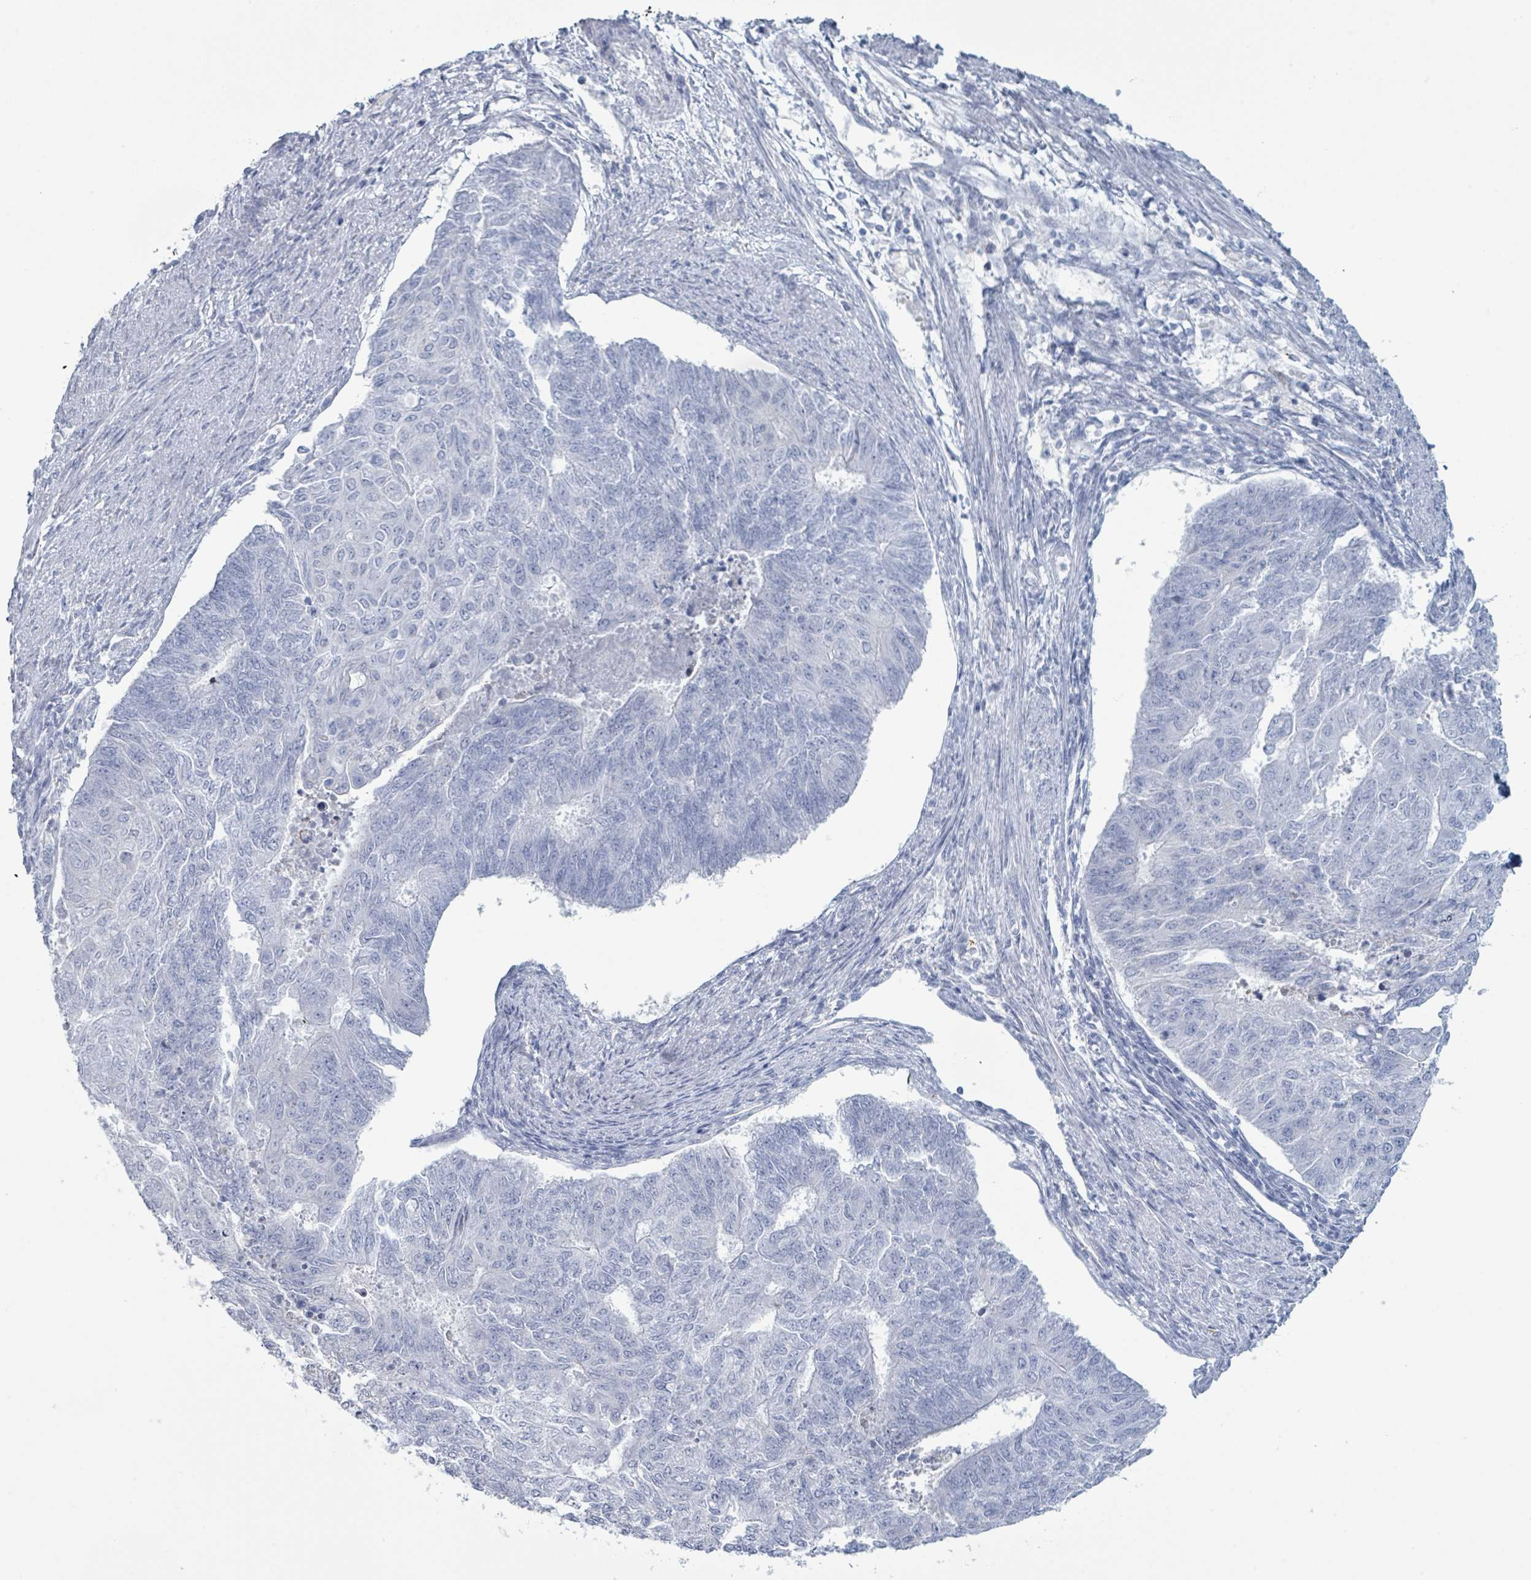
{"staining": {"intensity": "negative", "quantity": "none", "location": "none"}, "tissue": "endometrial cancer", "cell_type": "Tumor cells", "image_type": "cancer", "snomed": [{"axis": "morphology", "description": "Adenocarcinoma, NOS"}, {"axis": "topography", "description": "Endometrium"}], "caption": "IHC photomicrograph of endometrial adenocarcinoma stained for a protein (brown), which shows no positivity in tumor cells.", "gene": "PGA3", "patient": {"sex": "female", "age": 32}}